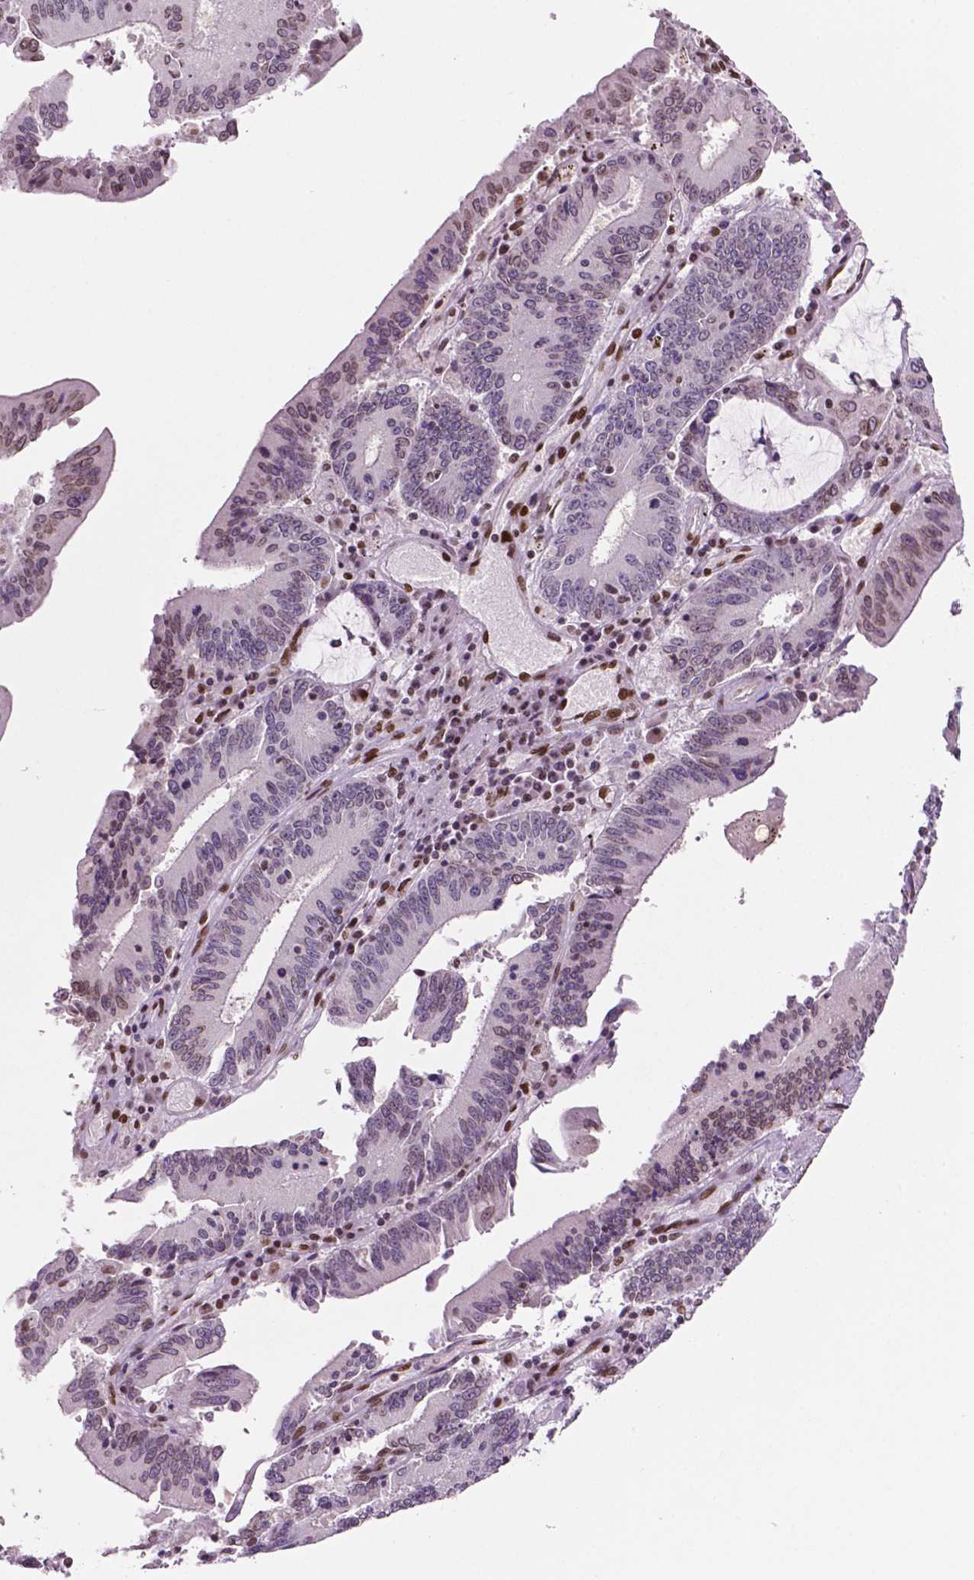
{"staining": {"intensity": "weak", "quantity": "<25%", "location": "nuclear"}, "tissue": "stomach cancer", "cell_type": "Tumor cells", "image_type": "cancer", "snomed": [{"axis": "morphology", "description": "Adenocarcinoma, NOS"}, {"axis": "topography", "description": "Stomach, upper"}], "caption": "This is an immunohistochemistry micrograph of stomach cancer (adenocarcinoma). There is no expression in tumor cells.", "gene": "MLH1", "patient": {"sex": "male", "age": 68}}